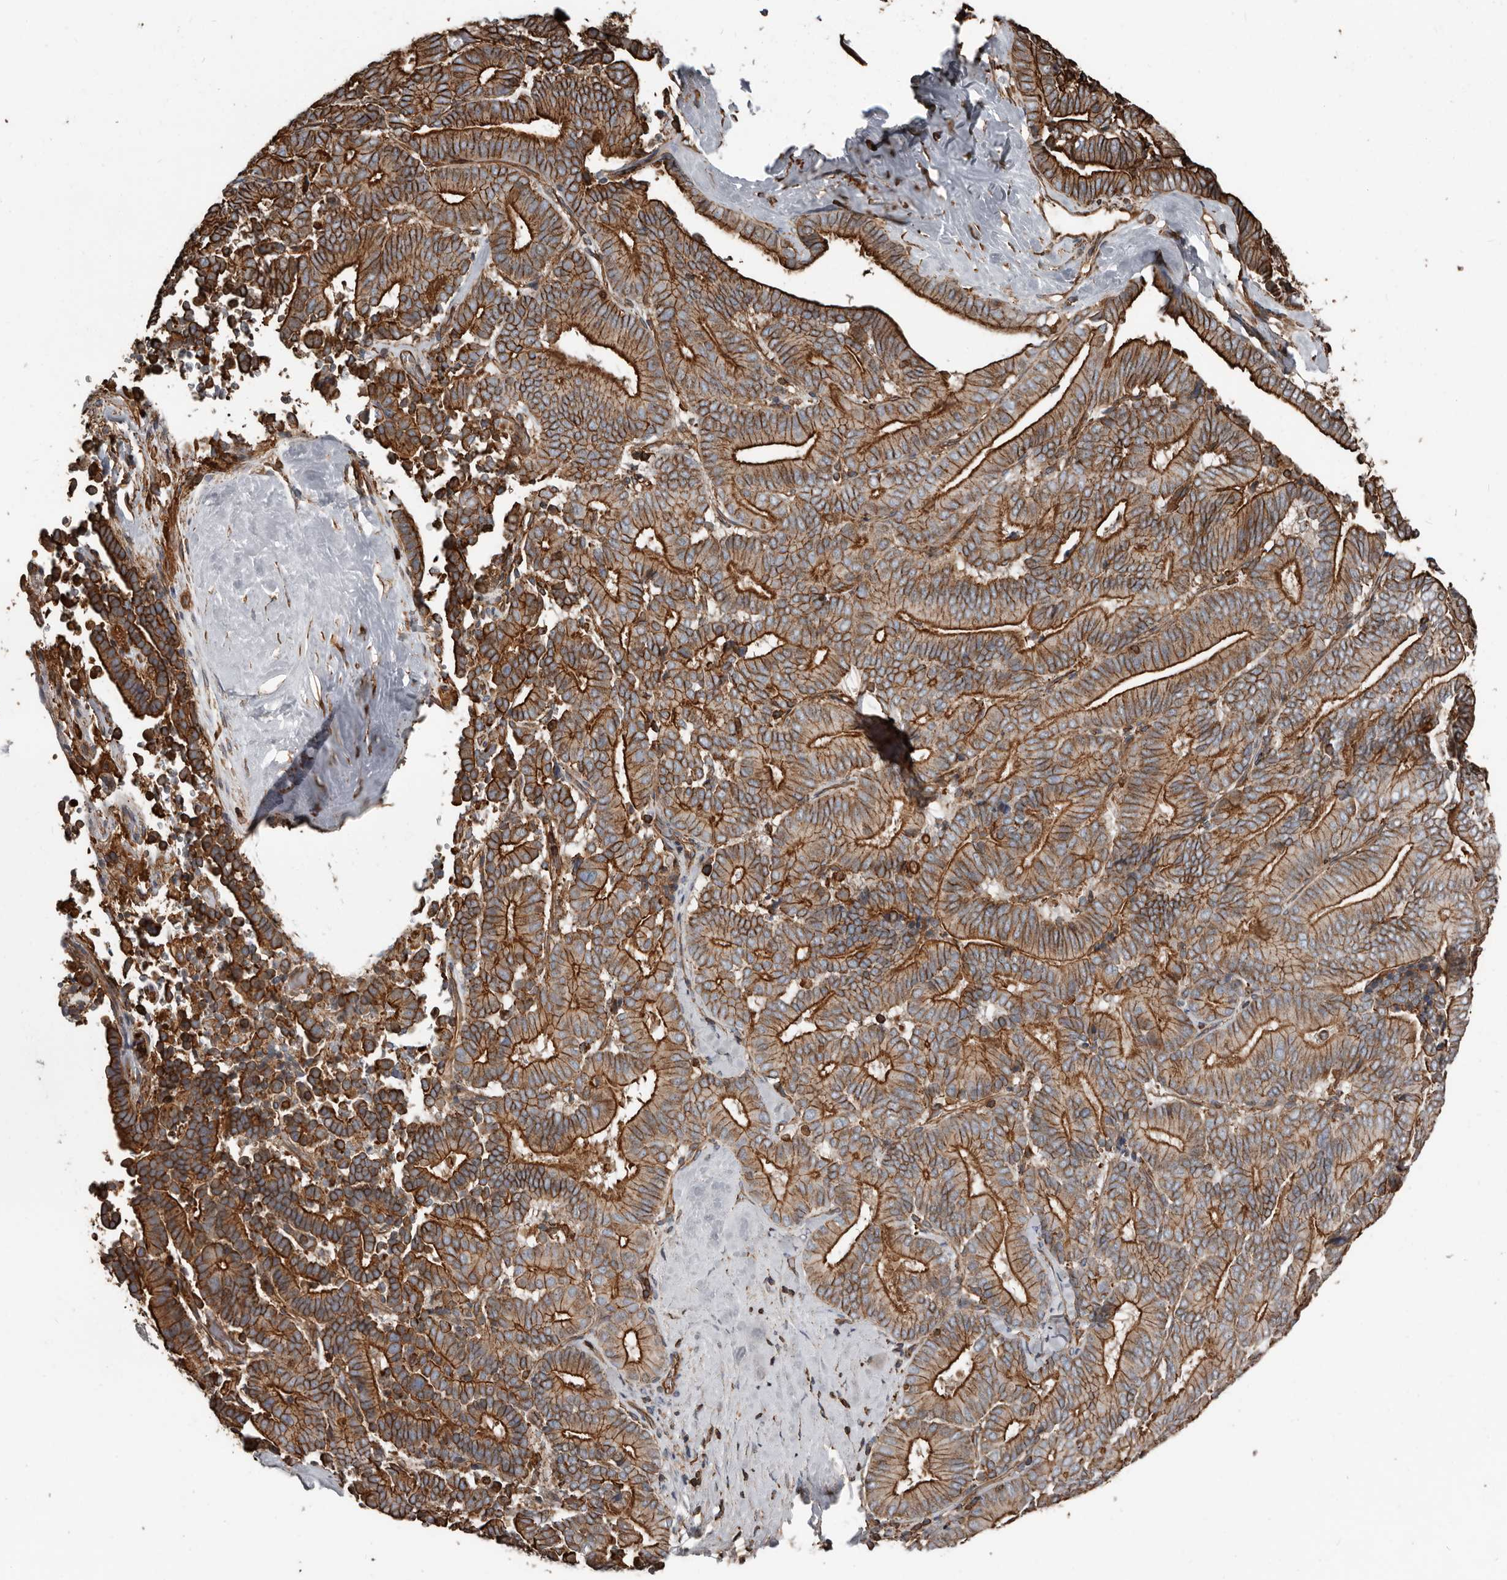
{"staining": {"intensity": "strong", "quantity": ">75%", "location": "cytoplasmic/membranous"}, "tissue": "liver cancer", "cell_type": "Tumor cells", "image_type": "cancer", "snomed": [{"axis": "morphology", "description": "Cholangiocarcinoma"}, {"axis": "topography", "description": "Liver"}], "caption": "The micrograph demonstrates staining of liver cancer, revealing strong cytoplasmic/membranous protein staining (brown color) within tumor cells.", "gene": "DENND6B", "patient": {"sex": "female", "age": 75}}